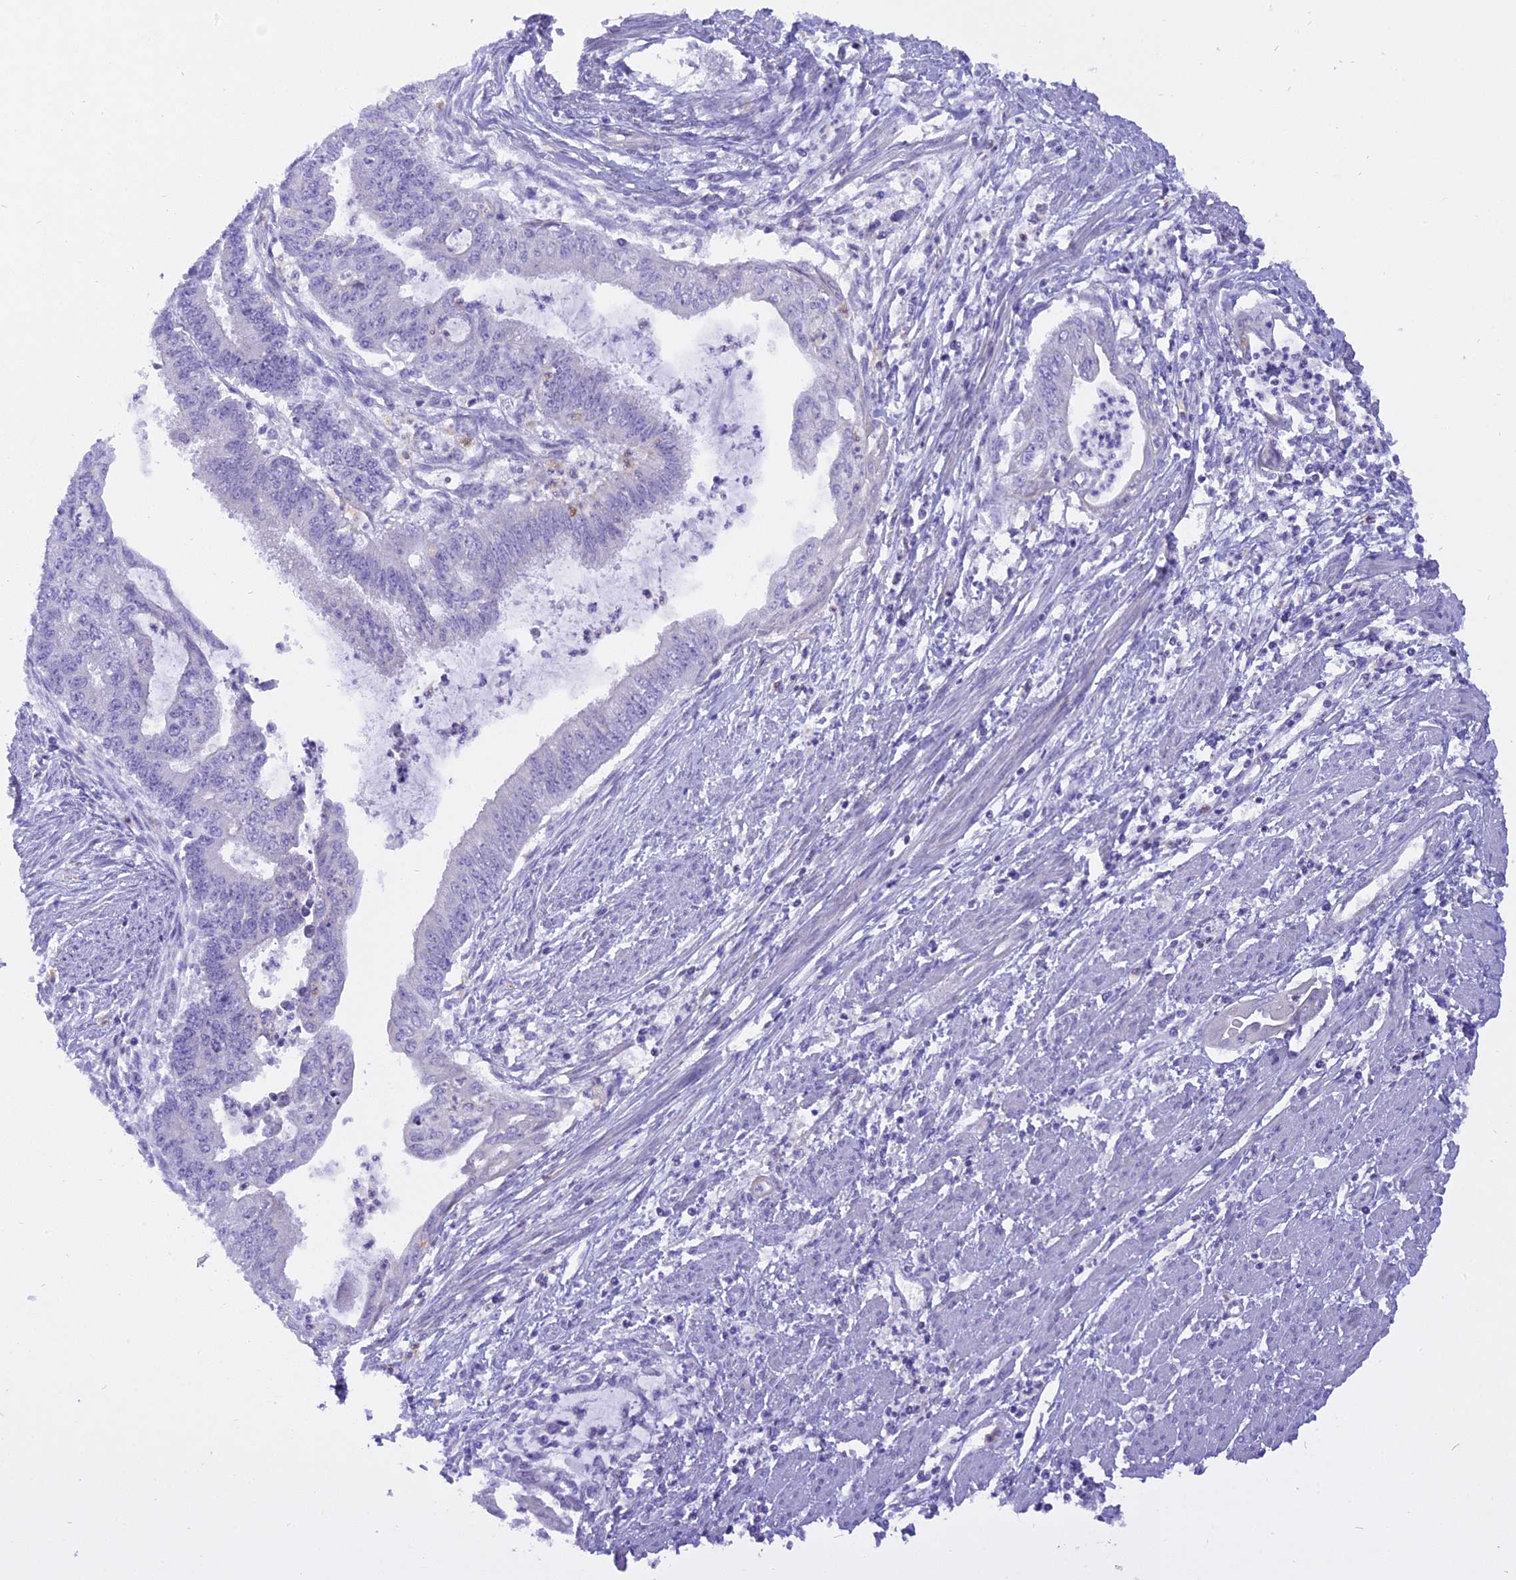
{"staining": {"intensity": "negative", "quantity": "none", "location": "none"}, "tissue": "endometrial cancer", "cell_type": "Tumor cells", "image_type": "cancer", "snomed": [{"axis": "morphology", "description": "Adenocarcinoma, NOS"}, {"axis": "topography", "description": "Endometrium"}], "caption": "This is an immunohistochemistry histopathology image of endometrial adenocarcinoma. There is no expression in tumor cells.", "gene": "TRIM3", "patient": {"sex": "female", "age": 73}}